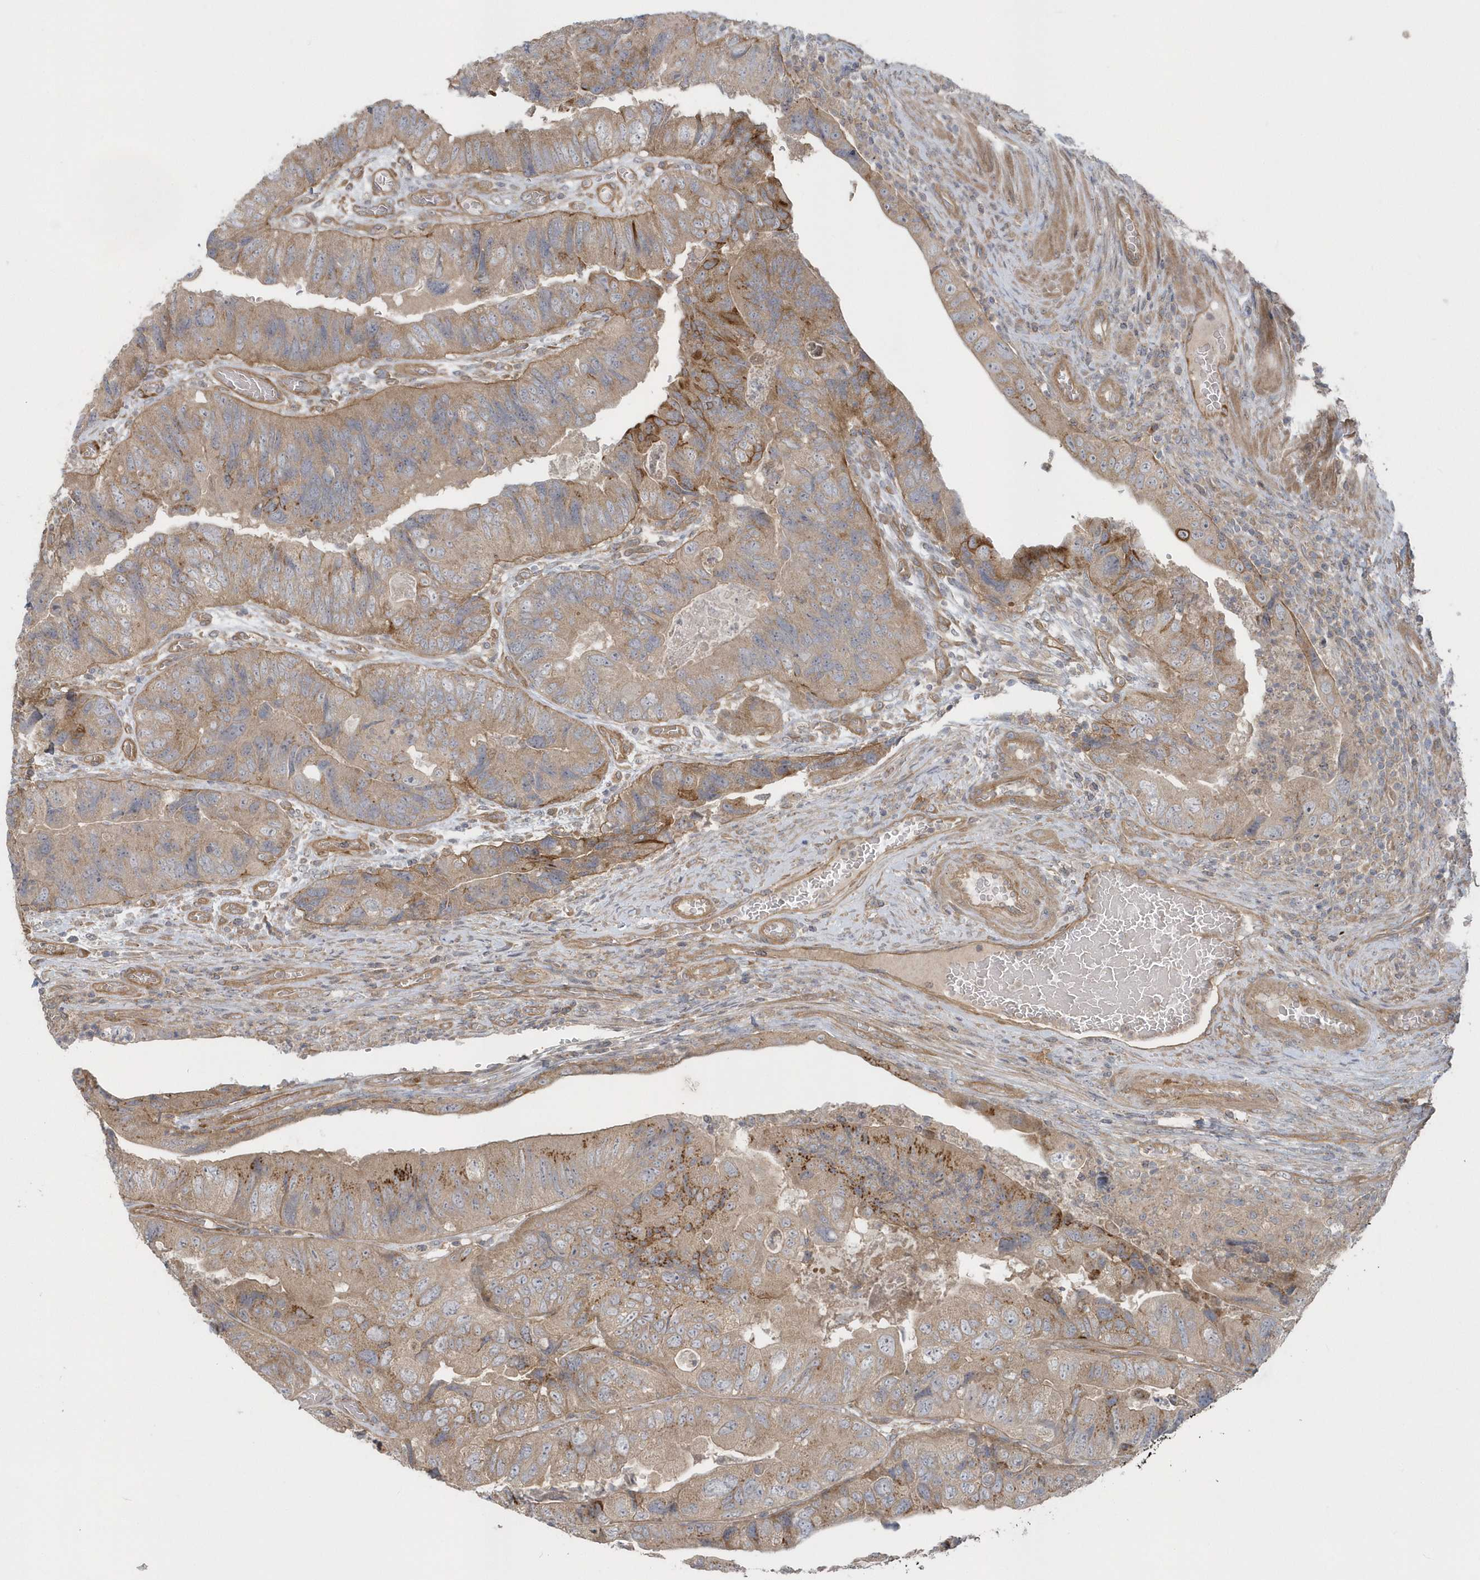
{"staining": {"intensity": "weak", "quantity": "25%-75%", "location": "cytoplasmic/membranous"}, "tissue": "colorectal cancer", "cell_type": "Tumor cells", "image_type": "cancer", "snomed": [{"axis": "morphology", "description": "Adenocarcinoma, NOS"}, {"axis": "topography", "description": "Rectum"}], "caption": "Human adenocarcinoma (colorectal) stained with a brown dye exhibits weak cytoplasmic/membranous positive positivity in approximately 25%-75% of tumor cells.", "gene": "ACTR1A", "patient": {"sex": "male", "age": 63}}